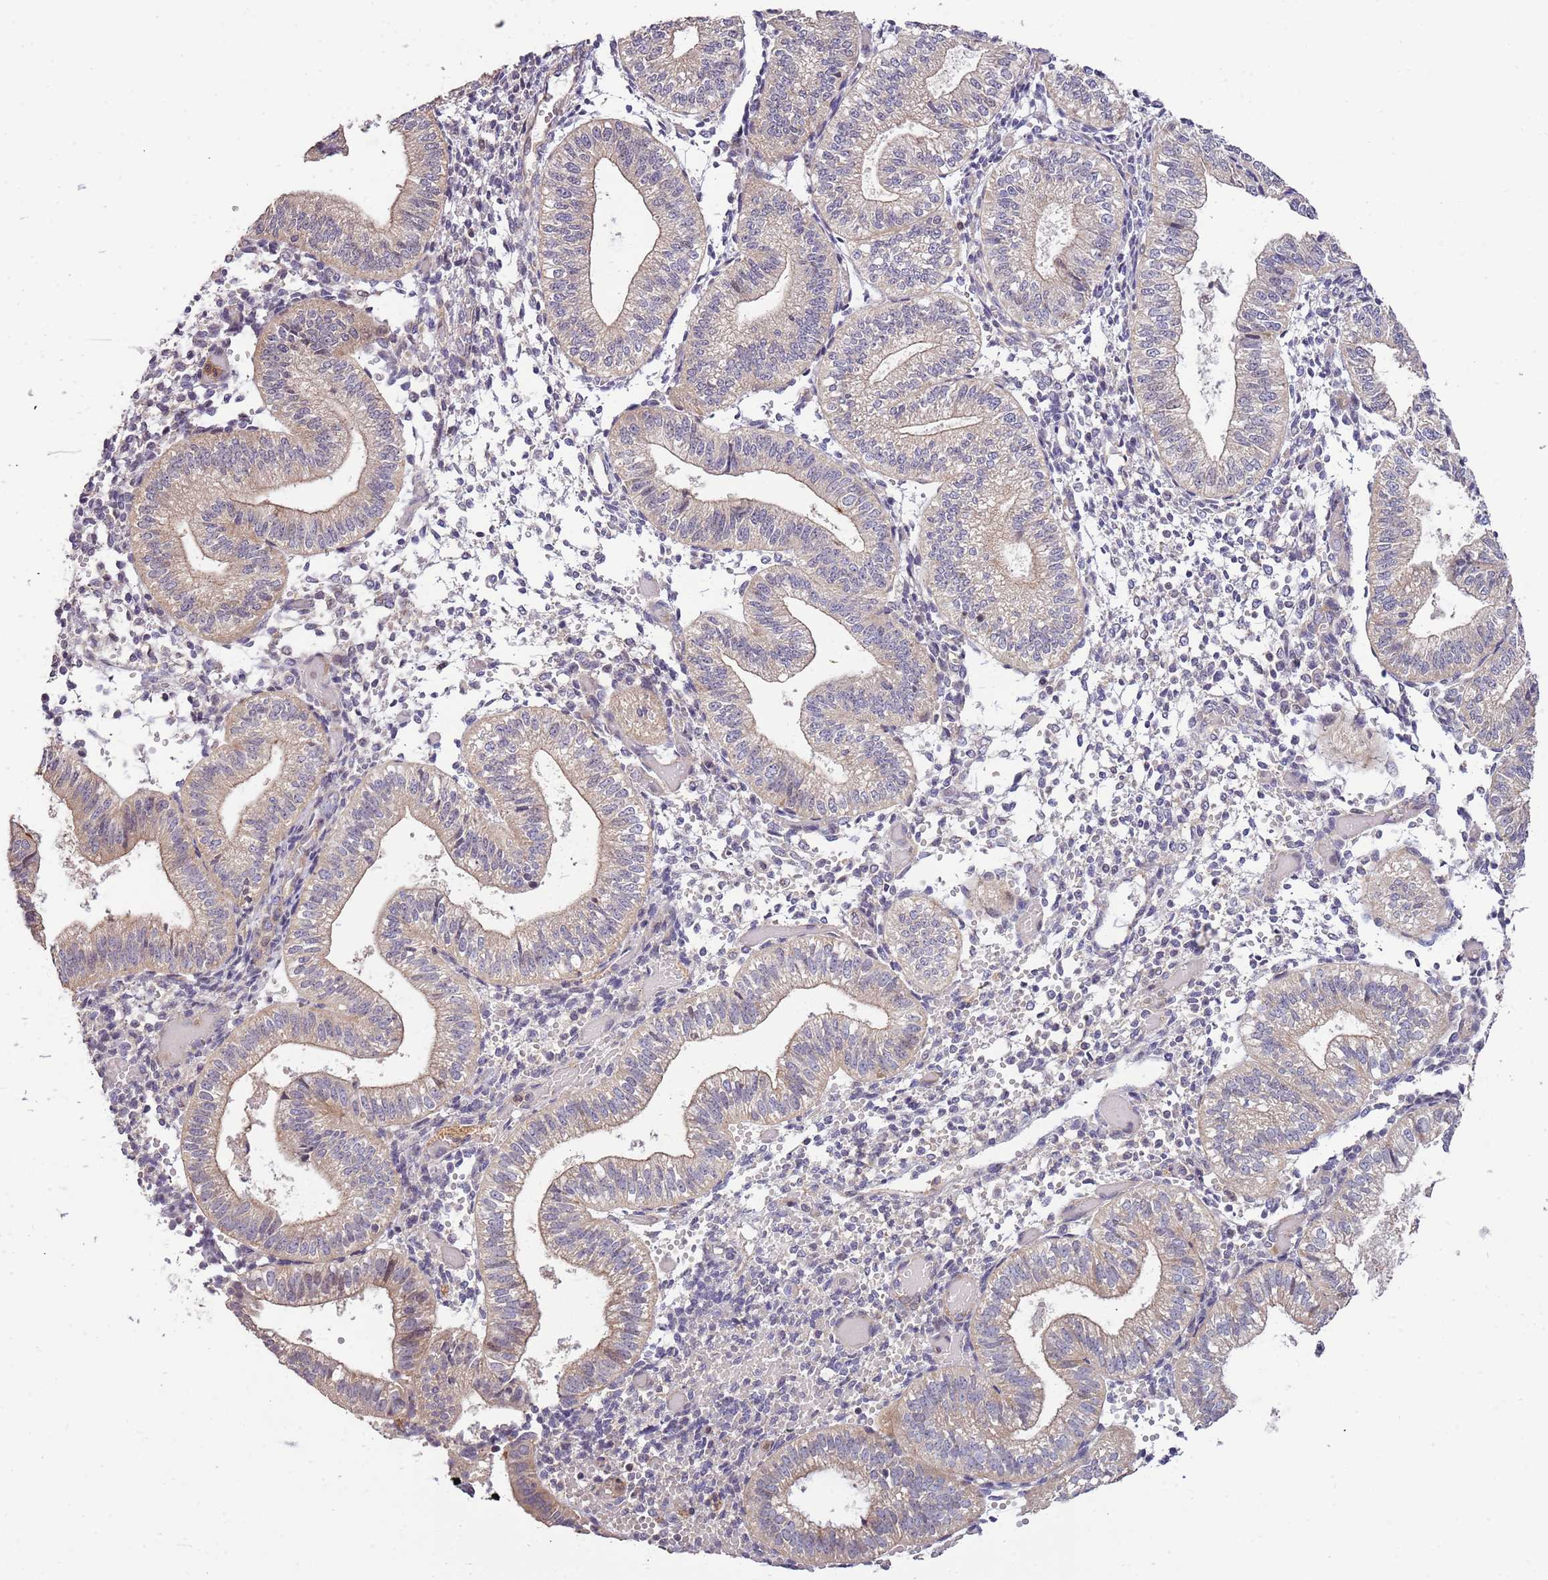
{"staining": {"intensity": "weak", "quantity": "<25%", "location": "cytoplasmic/membranous"}, "tissue": "endometrium", "cell_type": "Cells in endometrial stroma", "image_type": "normal", "snomed": [{"axis": "morphology", "description": "Normal tissue, NOS"}, {"axis": "topography", "description": "Endometrium"}], "caption": "Cells in endometrial stroma are negative for protein expression in unremarkable human endometrium. (DAB (3,3'-diaminobenzidine) immunohistochemistry visualized using brightfield microscopy, high magnification).", "gene": "LAMB4", "patient": {"sex": "female", "age": 34}}